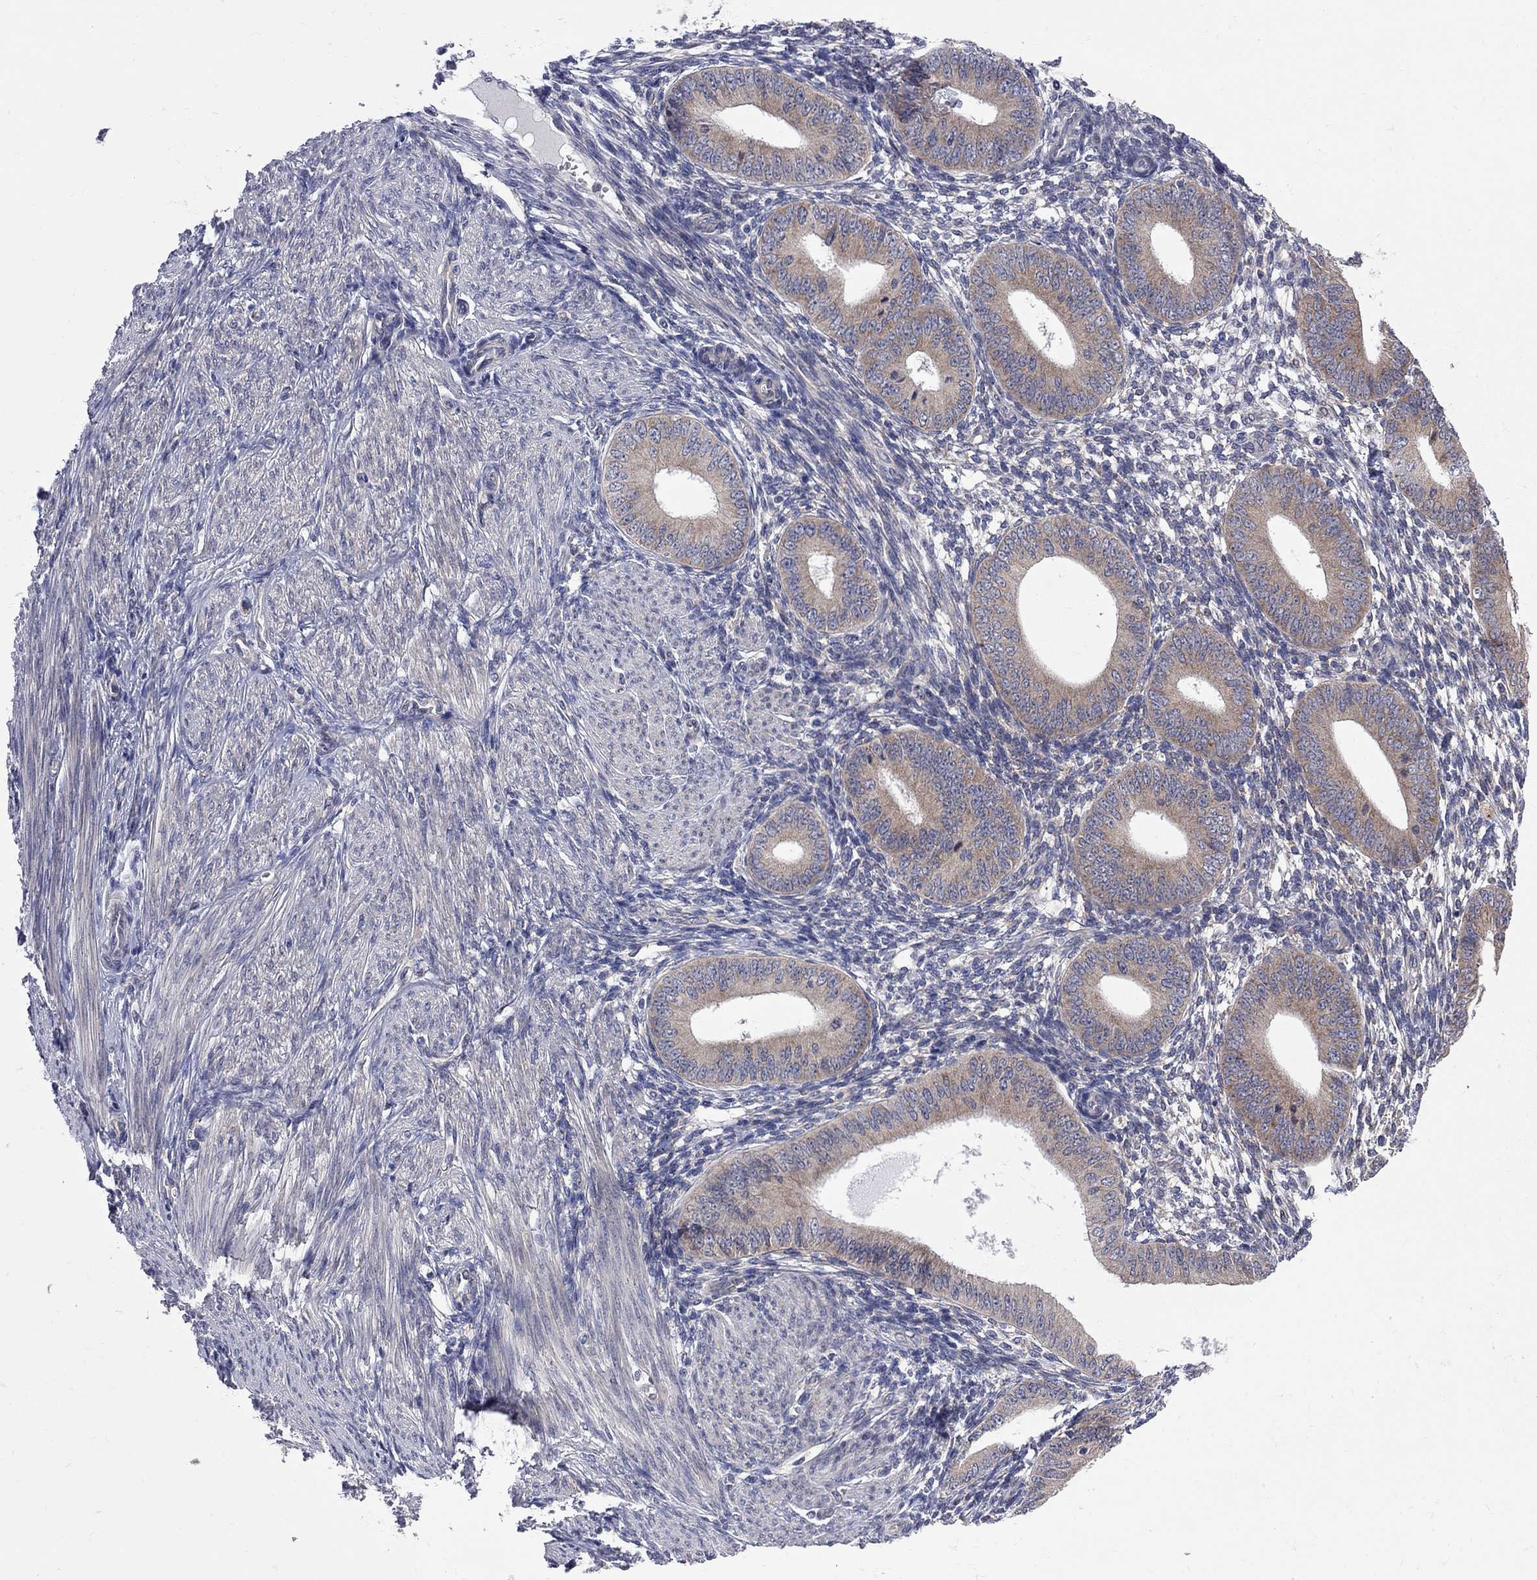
{"staining": {"intensity": "weak", "quantity": "<25%", "location": "cytoplasmic/membranous"}, "tissue": "endometrium", "cell_type": "Cells in endometrial stroma", "image_type": "normal", "snomed": [{"axis": "morphology", "description": "Normal tissue, NOS"}, {"axis": "topography", "description": "Endometrium"}], "caption": "Human endometrium stained for a protein using IHC shows no staining in cells in endometrial stroma.", "gene": "CNOT11", "patient": {"sex": "female", "age": 39}}